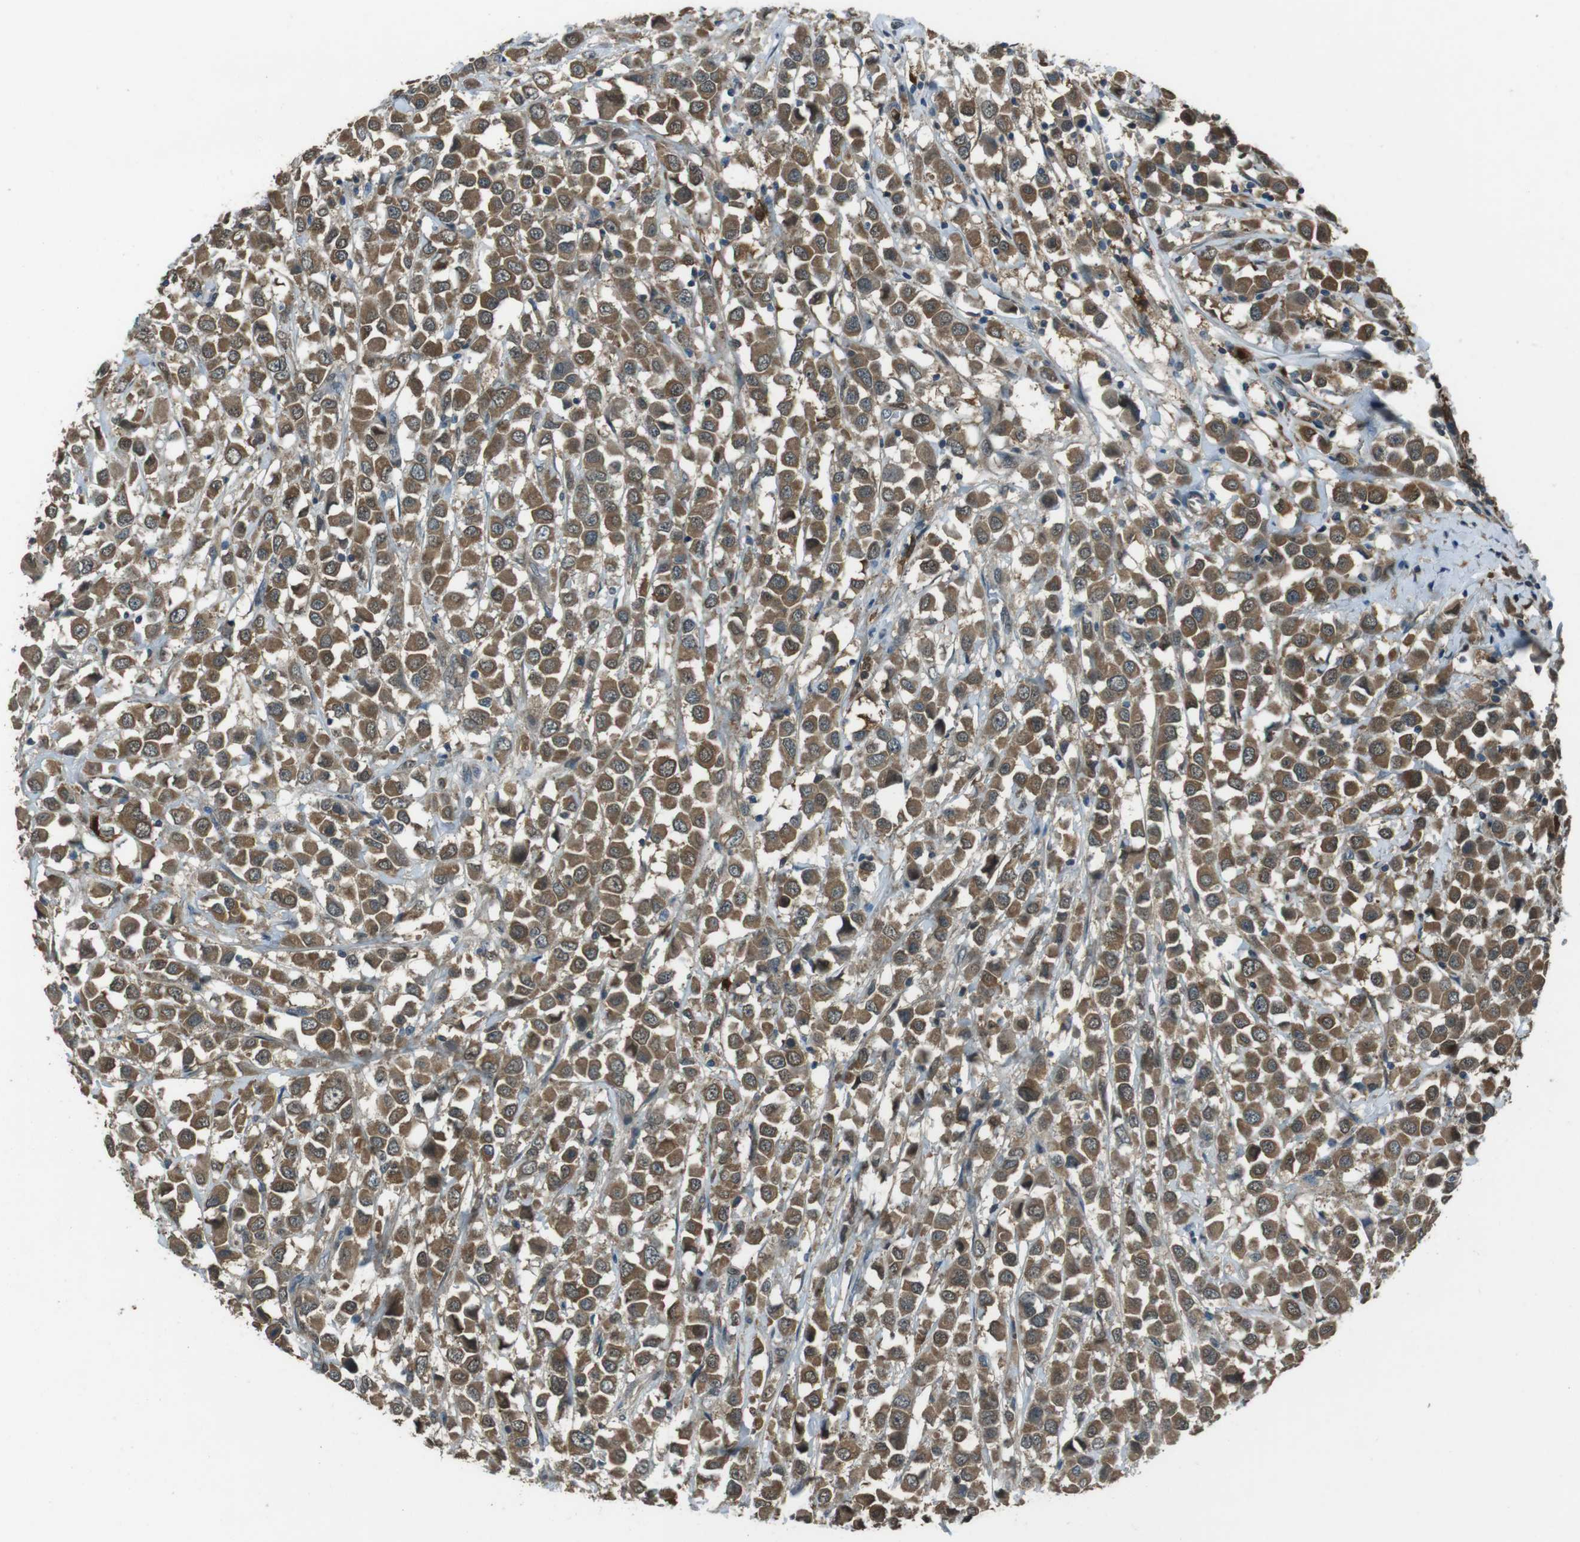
{"staining": {"intensity": "moderate", "quantity": ">75%", "location": "cytoplasmic/membranous"}, "tissue": "breast cancer", "cell_type": "Tumor cells", "image_type": "cancer", "snomed": [{"axis": "morphology", "description": "Duct carcinoma"}, {"axis": "topography", "description": "Breast"}], "caption": "High-power microscopy captured an immunohistochemistry image of breast cancer, revealing moderate cytoplasmic/membranous expression in approximately >75% of tumor cells.", "gene": "MFAP3", "patient": {"sex": "female", "age": 61}}